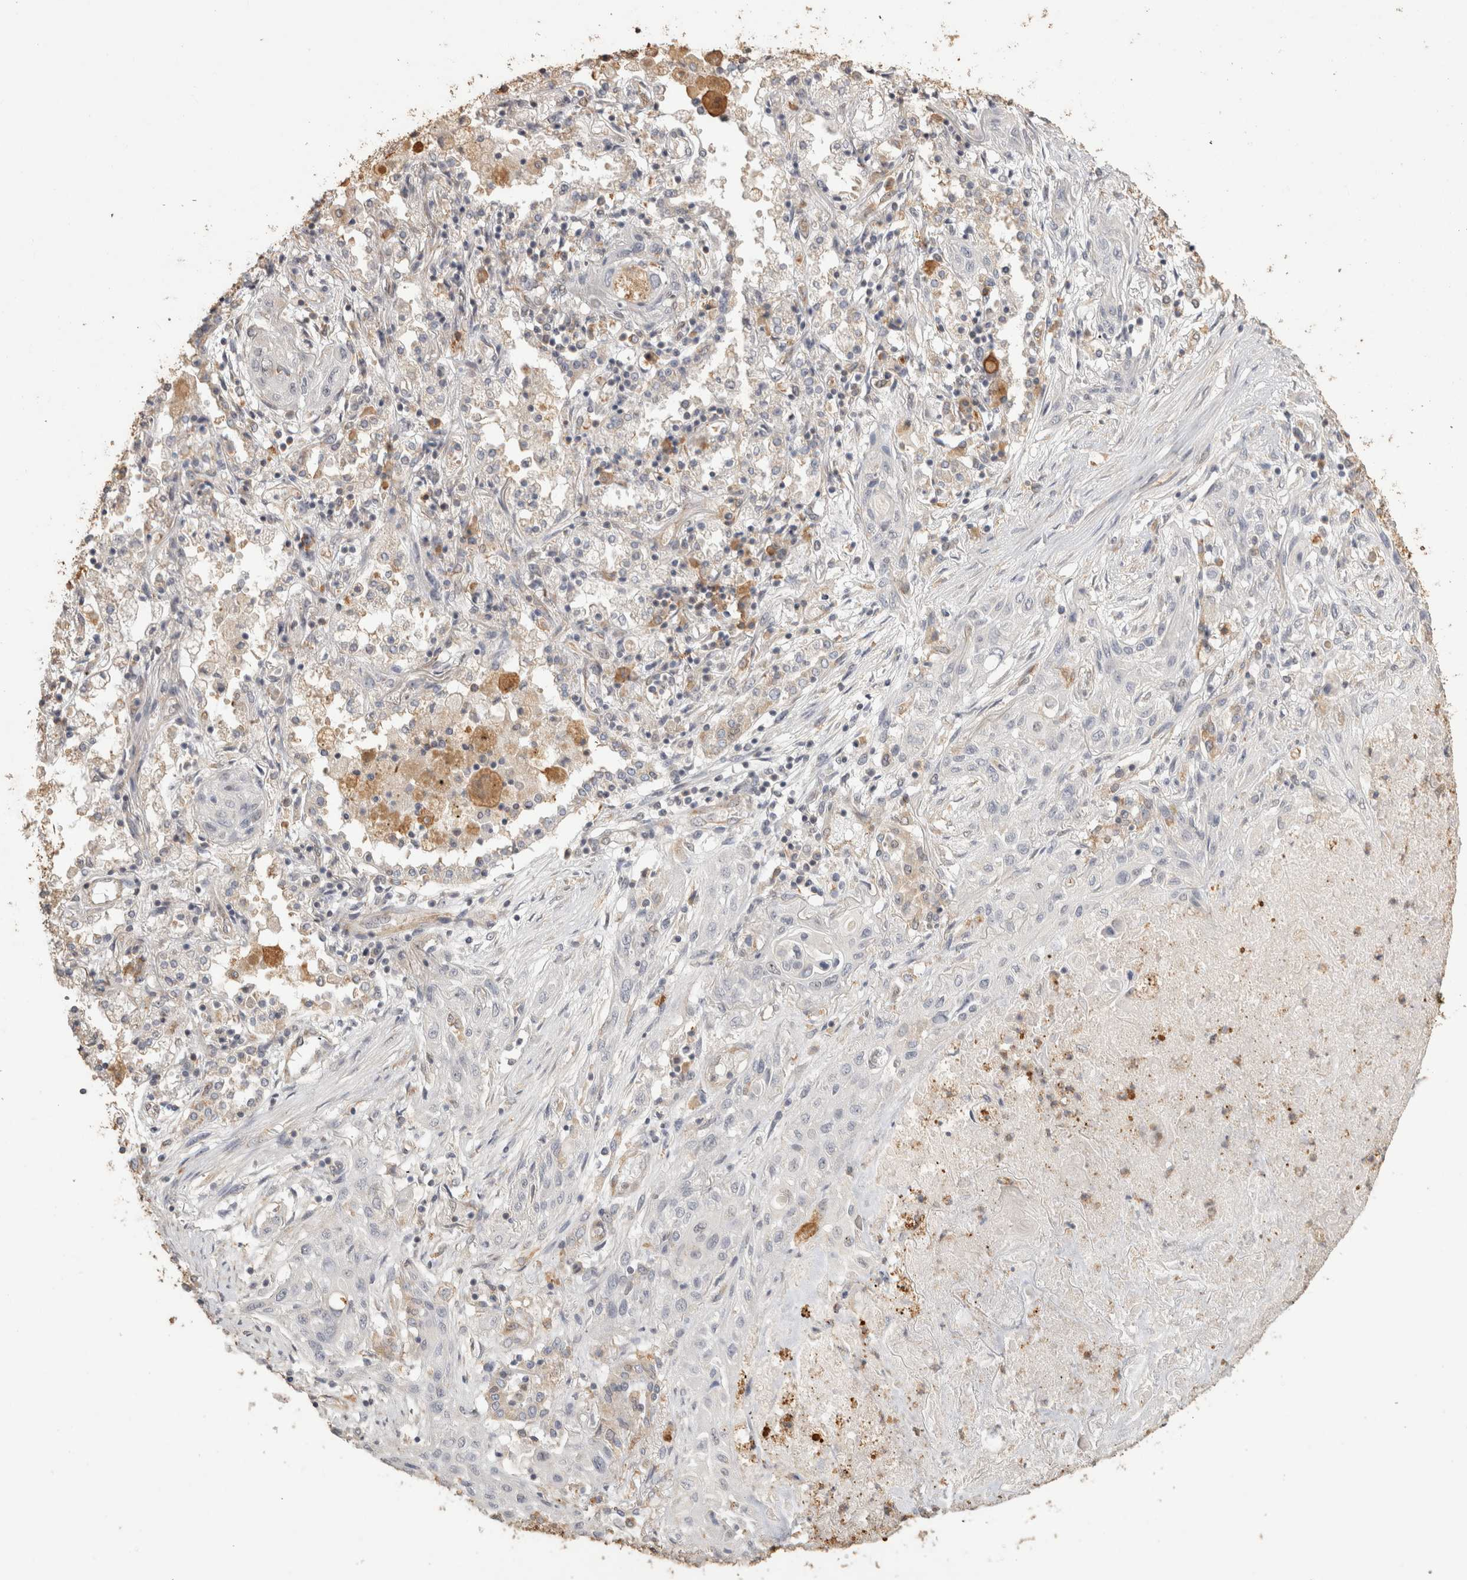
{"staining": {"intensity": "negative", "quantity": "none", "location": "none"}, "tissue": "lung cancer", "cell_type": "Tumor cells", "image_type": "cancer", "snomed": [{"axis": "morphology", "description": "Squamous cell carcinoma, NOS"}, {"axis": "topography", "description": "Lung"}], "caption": "Lung cancer was stained to show a protein in brown. There is no significant staining in tumor cells. (Stains: DAB immunohistochemistry (IHC) with hematoxylin counter stain, Microscopy: brightfield microscopy at high magnification).", "gene": "REPS2", "patient": {"sex": "female", "age": 47}}